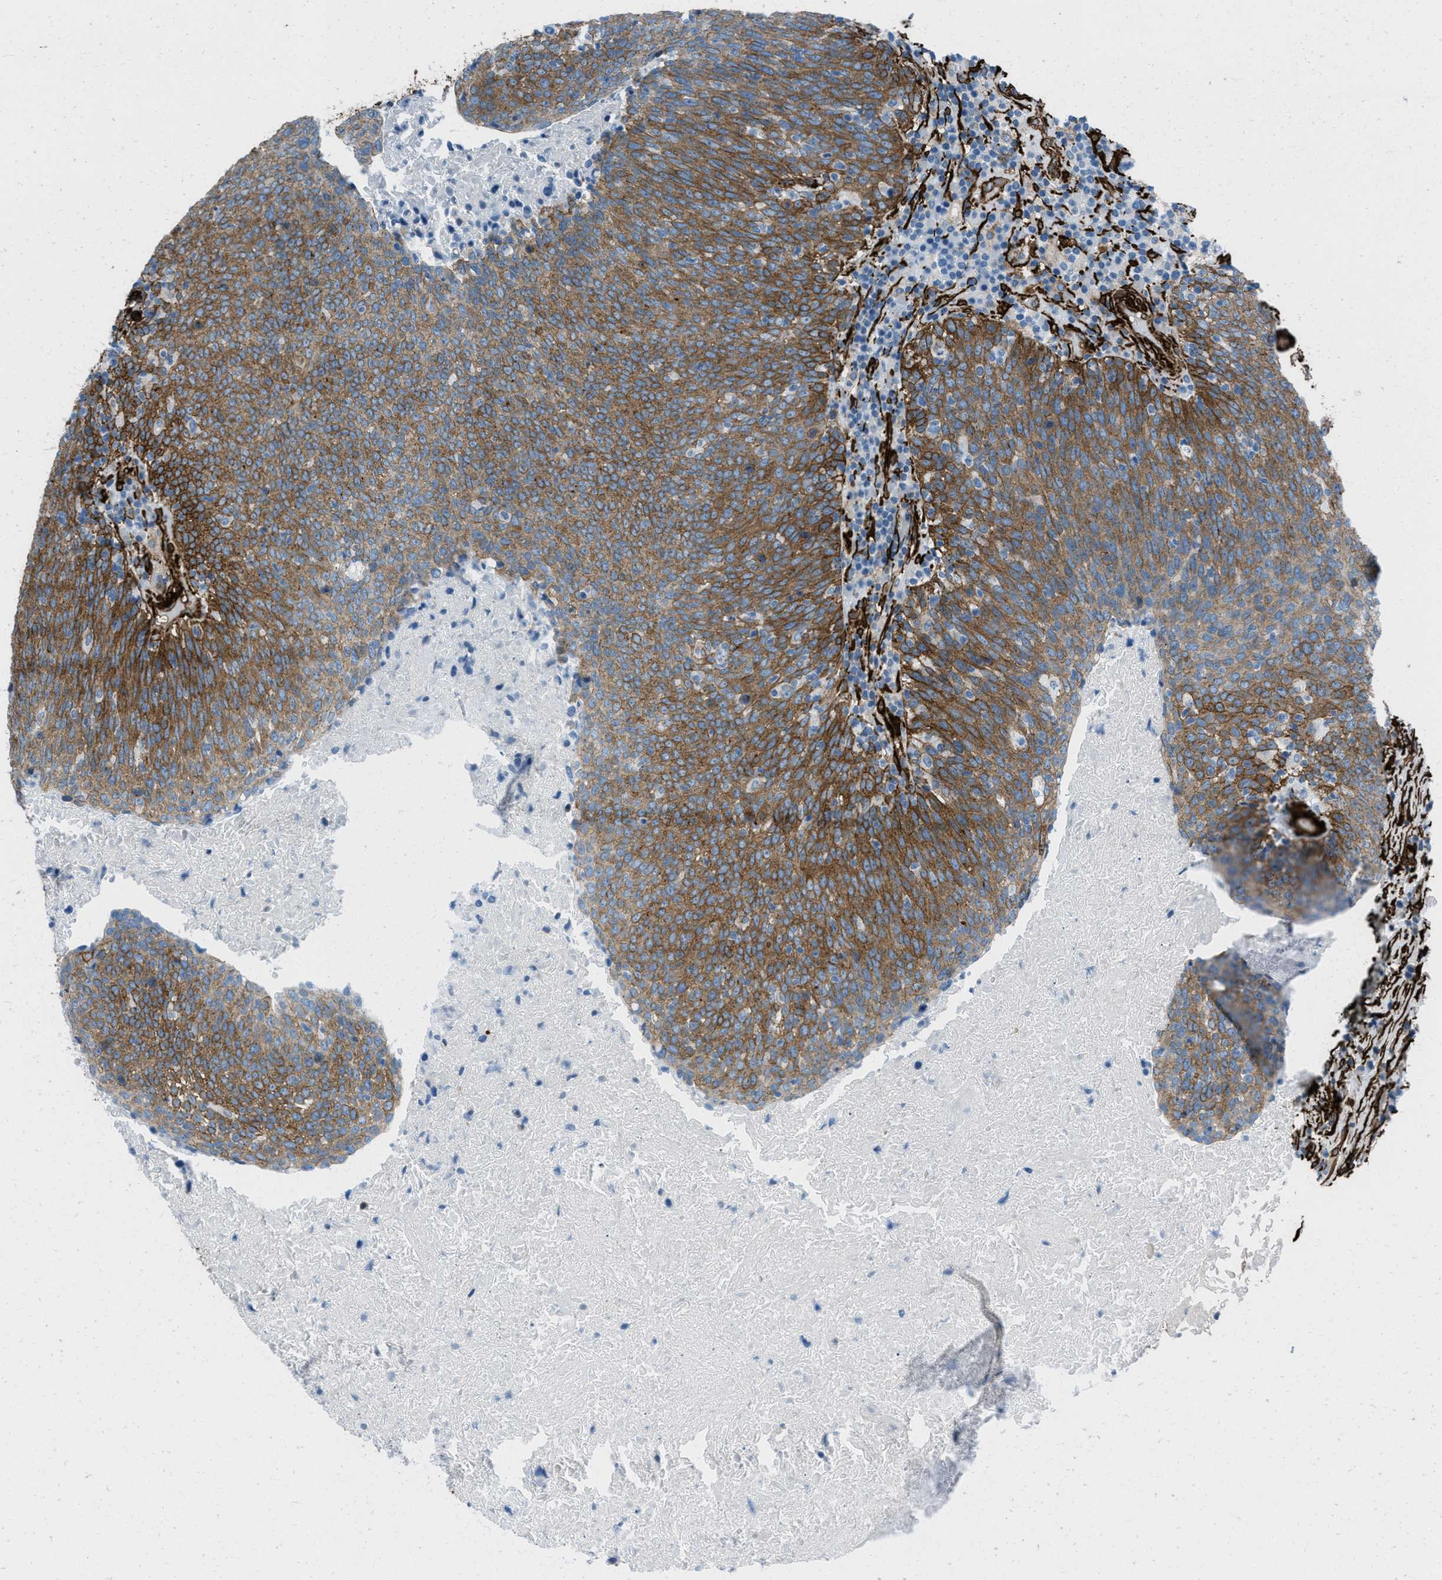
{"staining": {"intensity": "moderate", "quantity": ">75%", "location": "cytoplasmic/membranous"}, "tissue": "head and neck cancer", "cell_type": "Tumor cells", "image_type": "cancer", "snomed": [{"axis": "morphology", "description": "Squamous cell carcinoma, NOS"}, {"axis": "morphology", "description": "Squamous cell carcinoma, metastatic, NOS"}, {"axis": "topography", "description": "Lymph node"}, {"axis": "topography", "description": "Head-Neck"}], "caption": "This micrograph displays immunohistochemistry (IHC) staining of head and neck metastatic squamous cell carcinoma, with medium moderate cytoplasmic/membranous staining in approximately >75% of tumor cells.", "gene": "CALD1", "patient": {"sex": "male", "age": 62}}